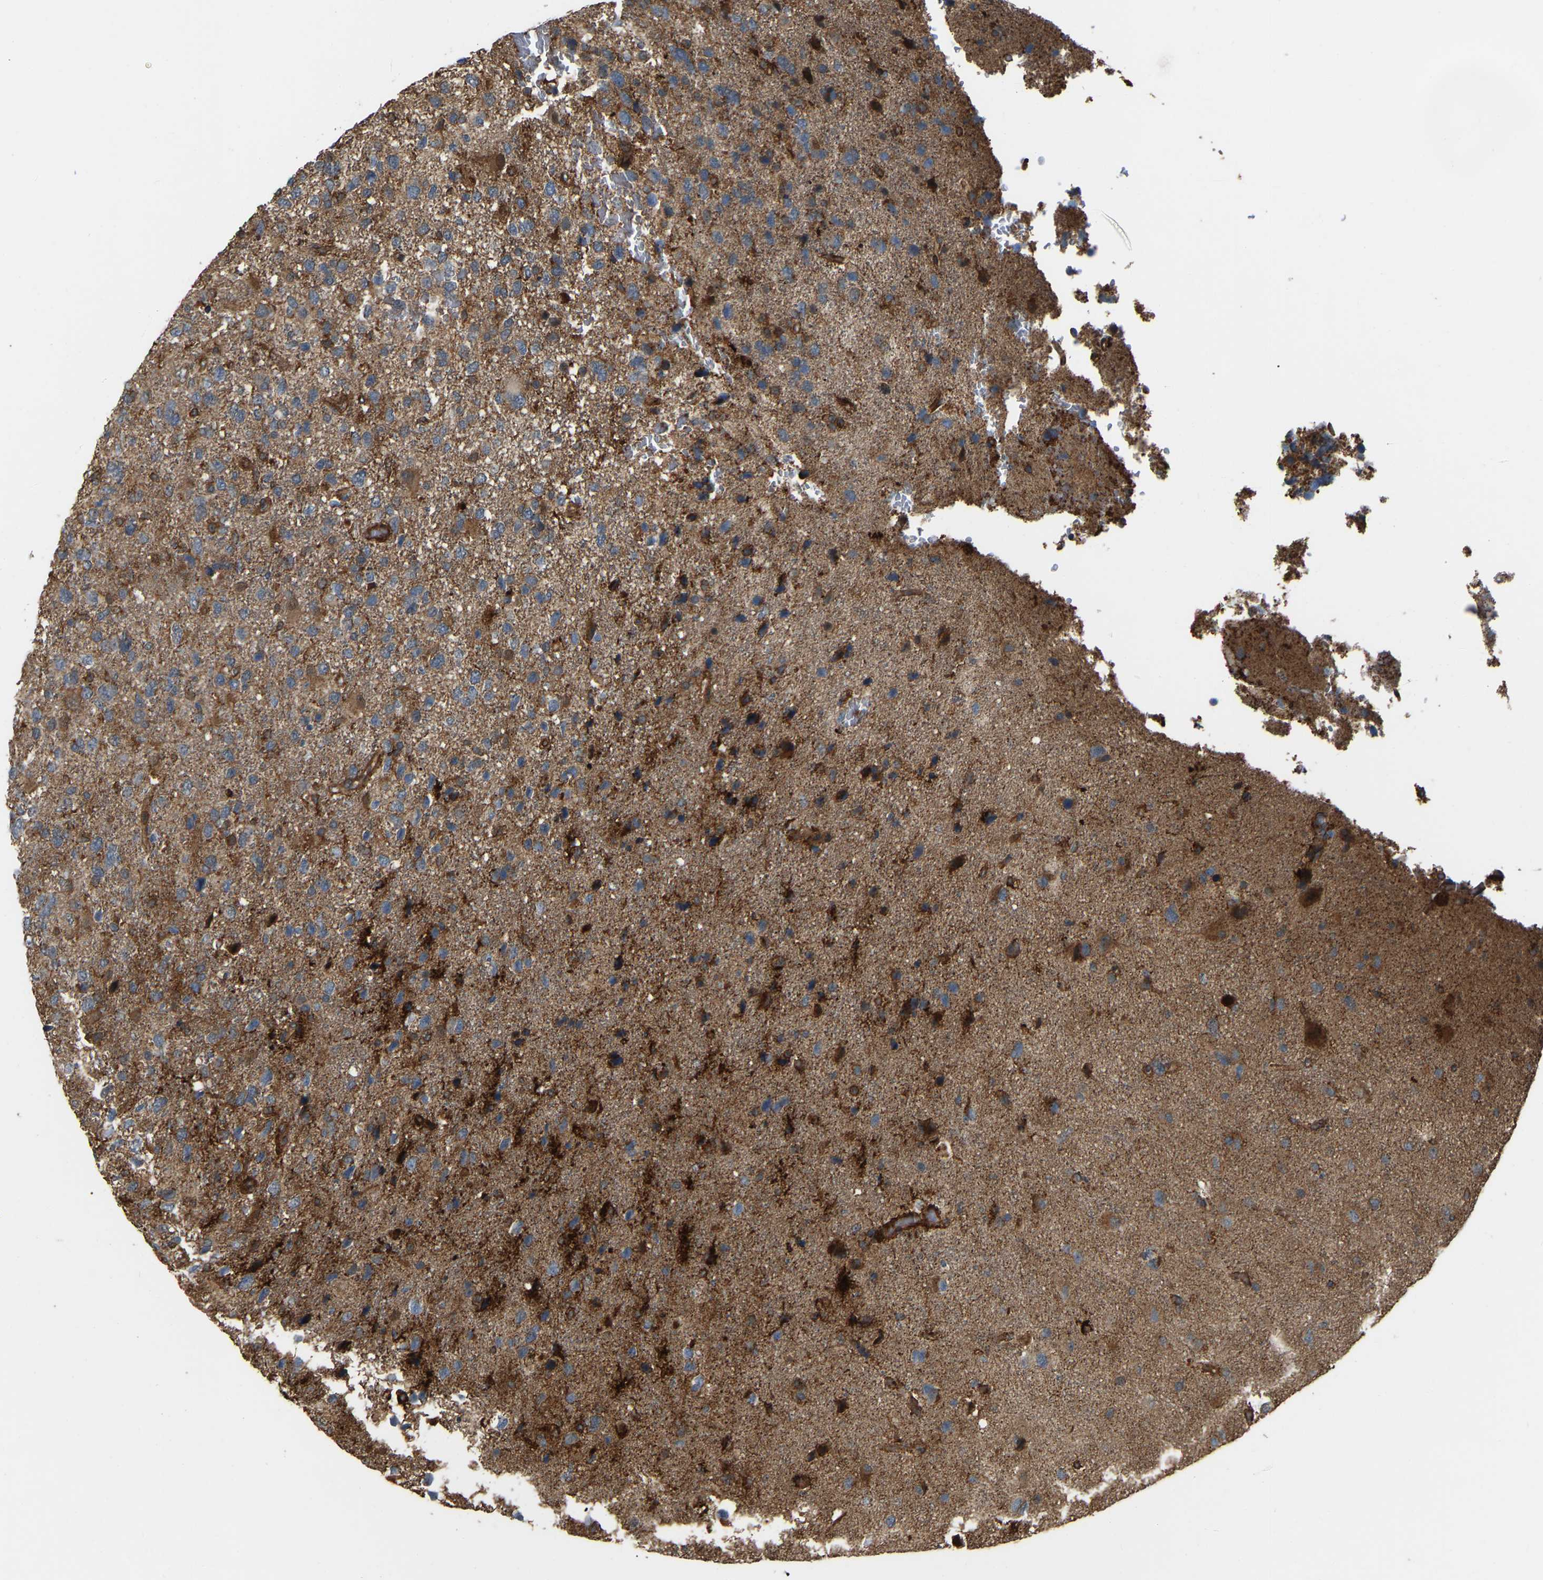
{"staining": {"intensity": "moderate", "quantity": ">75%", "location": "cytoplasmic/membranous"}, "tissue": "glioma", "cell_type": "Tumor cells", "image_type": "cancer", "snomed": [{"axis": "morphology", "description": "Glioma, malignant, High grade"}, {"axis": "topography", "description": "Brain"}], "caption": "Immunohistochemistry (DAB (3,3'-diaminobenzidine)) staining of glioma shows moderate cytoplasmic/membranous protein positivity in approximately >75% of tumor cells.", "gene": "SAMD9L", "patient": {"sex": "female", "age": 58}}